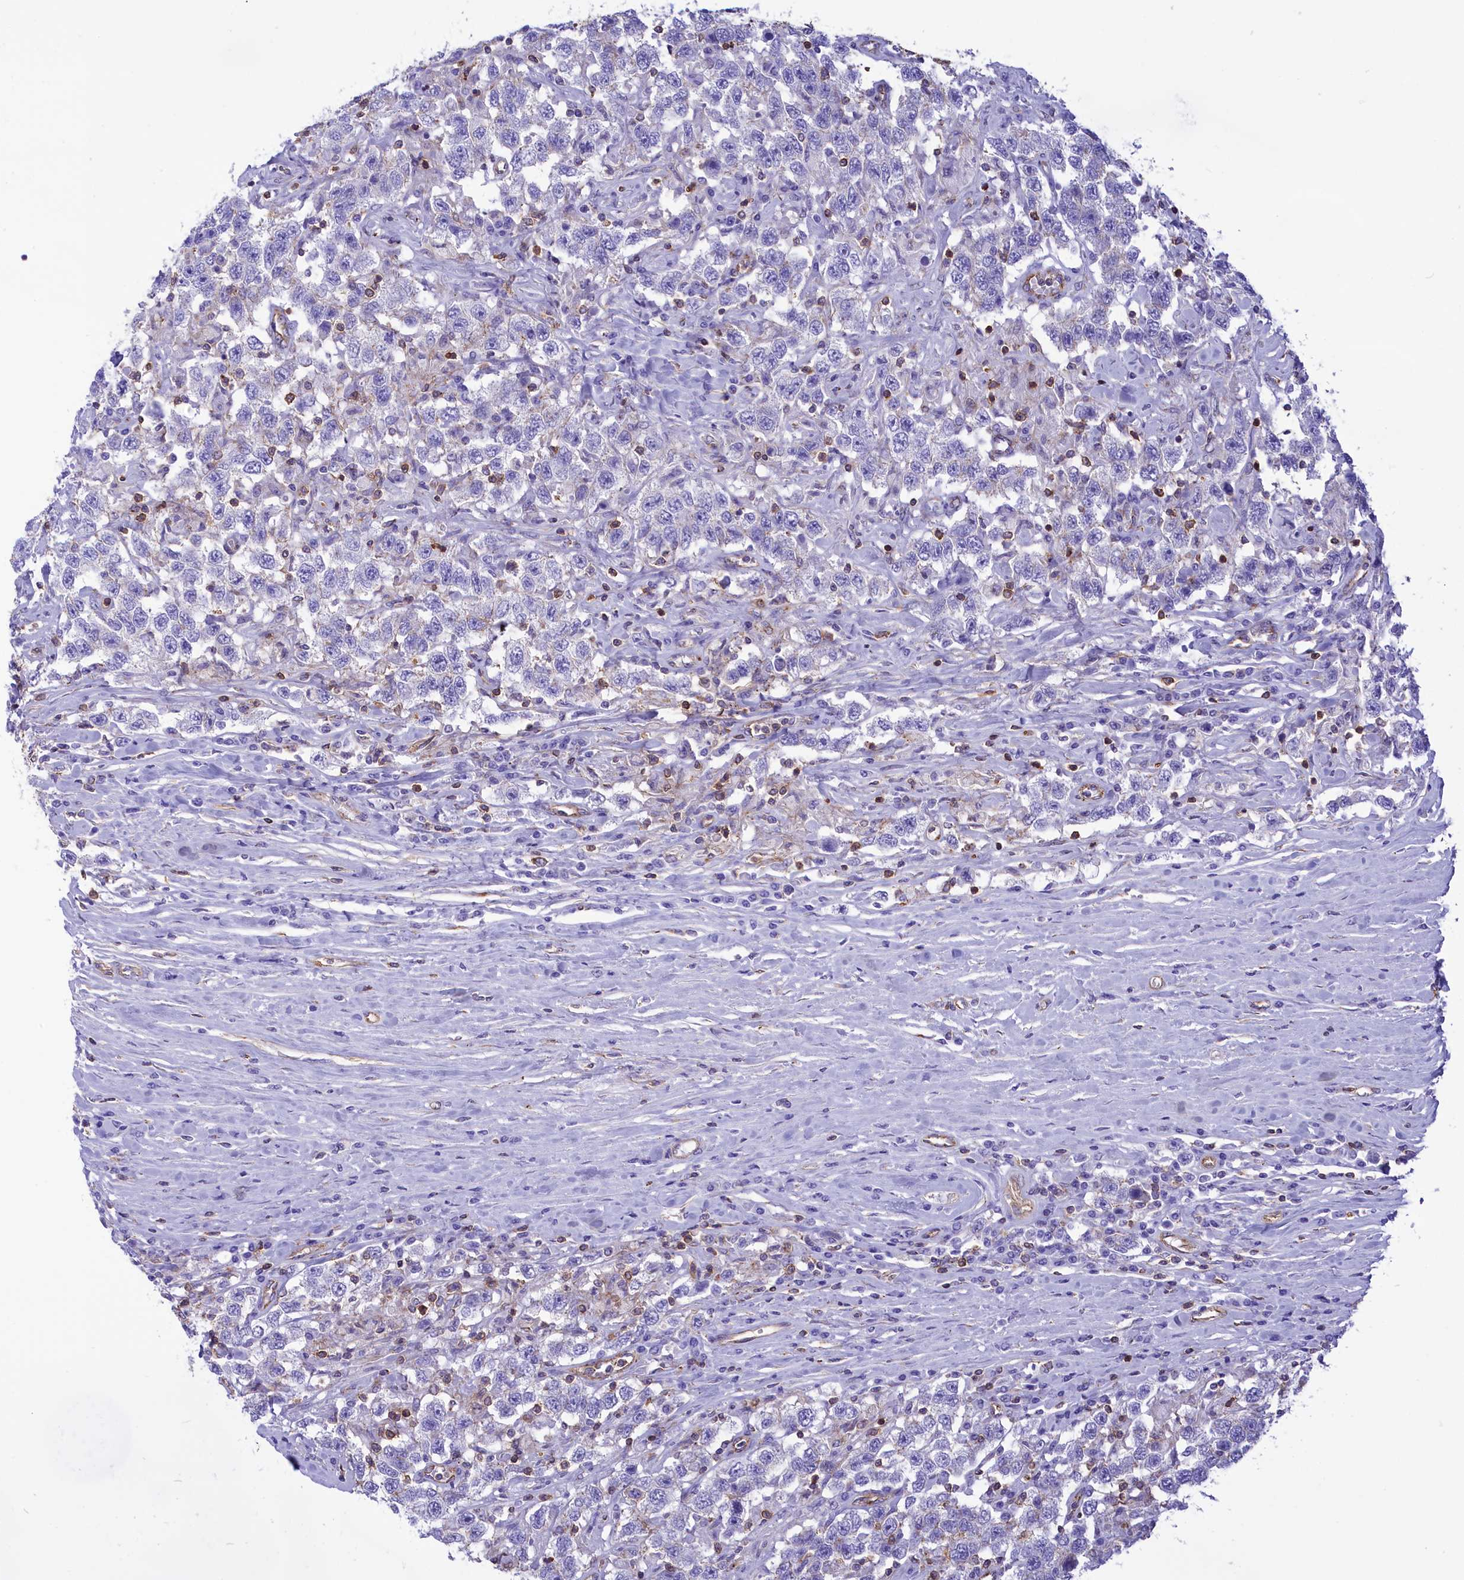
{"staining": {"intensity": "negative", "quantity": "none", "location": "none"}, "tissue": "testis cancer", "cell_type": "Tumor cells", "image_type": "cancer", "snomed": [{"axis": "morphology", "description": "Seminoma, NOS"}, {"axis": "topography", "description": "Testis"}], "caption": "A micrograph of testis cancer (seminoma) stained for a protein shows no brown staining in tumor cells.", "gene": "SEPTIN9", "patient": {"sex": "male", "age": 41}}